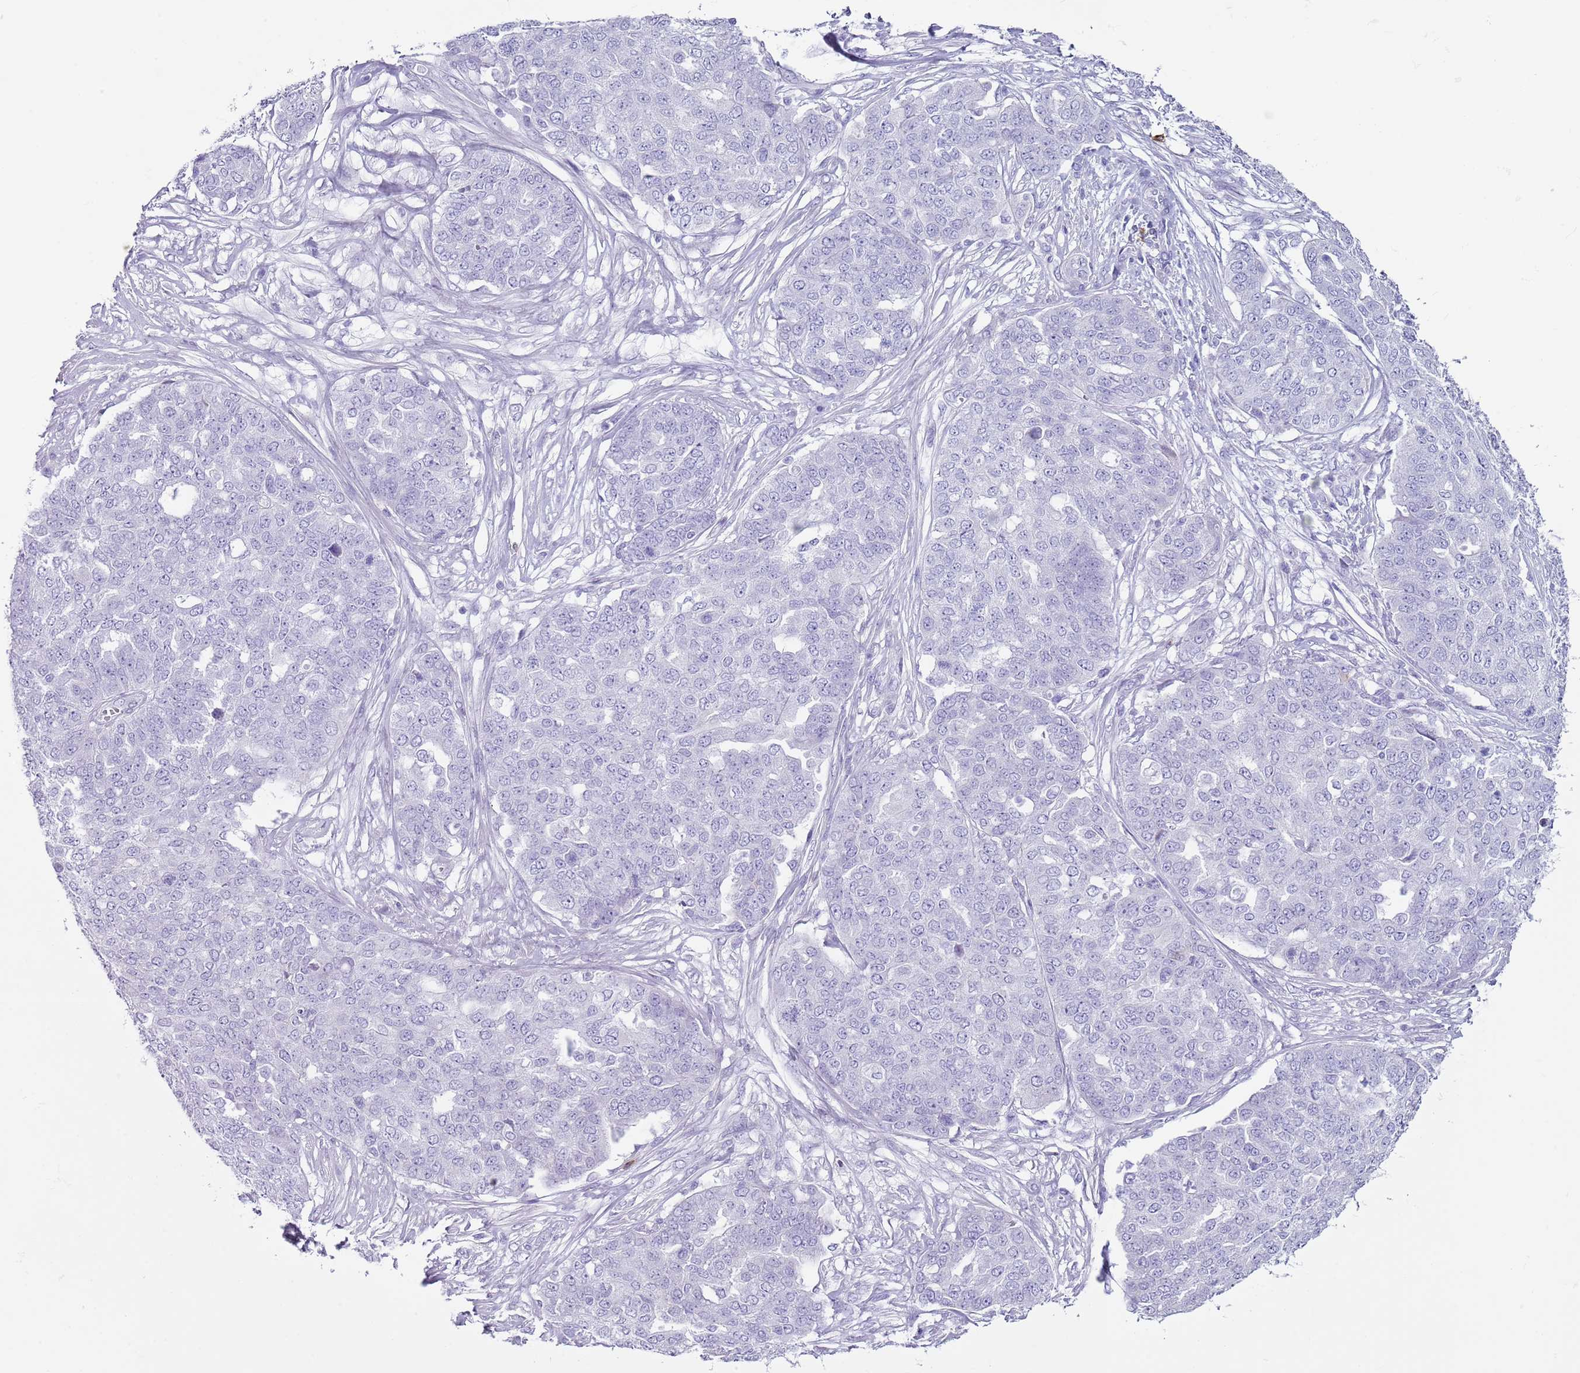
{"staining": {"intensity": "negative", "quantity": "none", "location": "none"}, "tissue": "ovarian cancer", "cell_type": "Tumor cells", "image_type": "cancer", "snomed": [{"axis": "morphology", "description": "Cystadenocarcinoma, serous, NOS"}, {"axis": "topography", "description": "Soft tissue"}, {"axis": "topography", "description": "Ovary"}], "caption": "This is an immunohistochemistry image of human ovarian serous cystadenocarcinoma. There is no staining in tumor cells.", "gene": "CD177", "patient": {"sex": "female", "age": 57}}